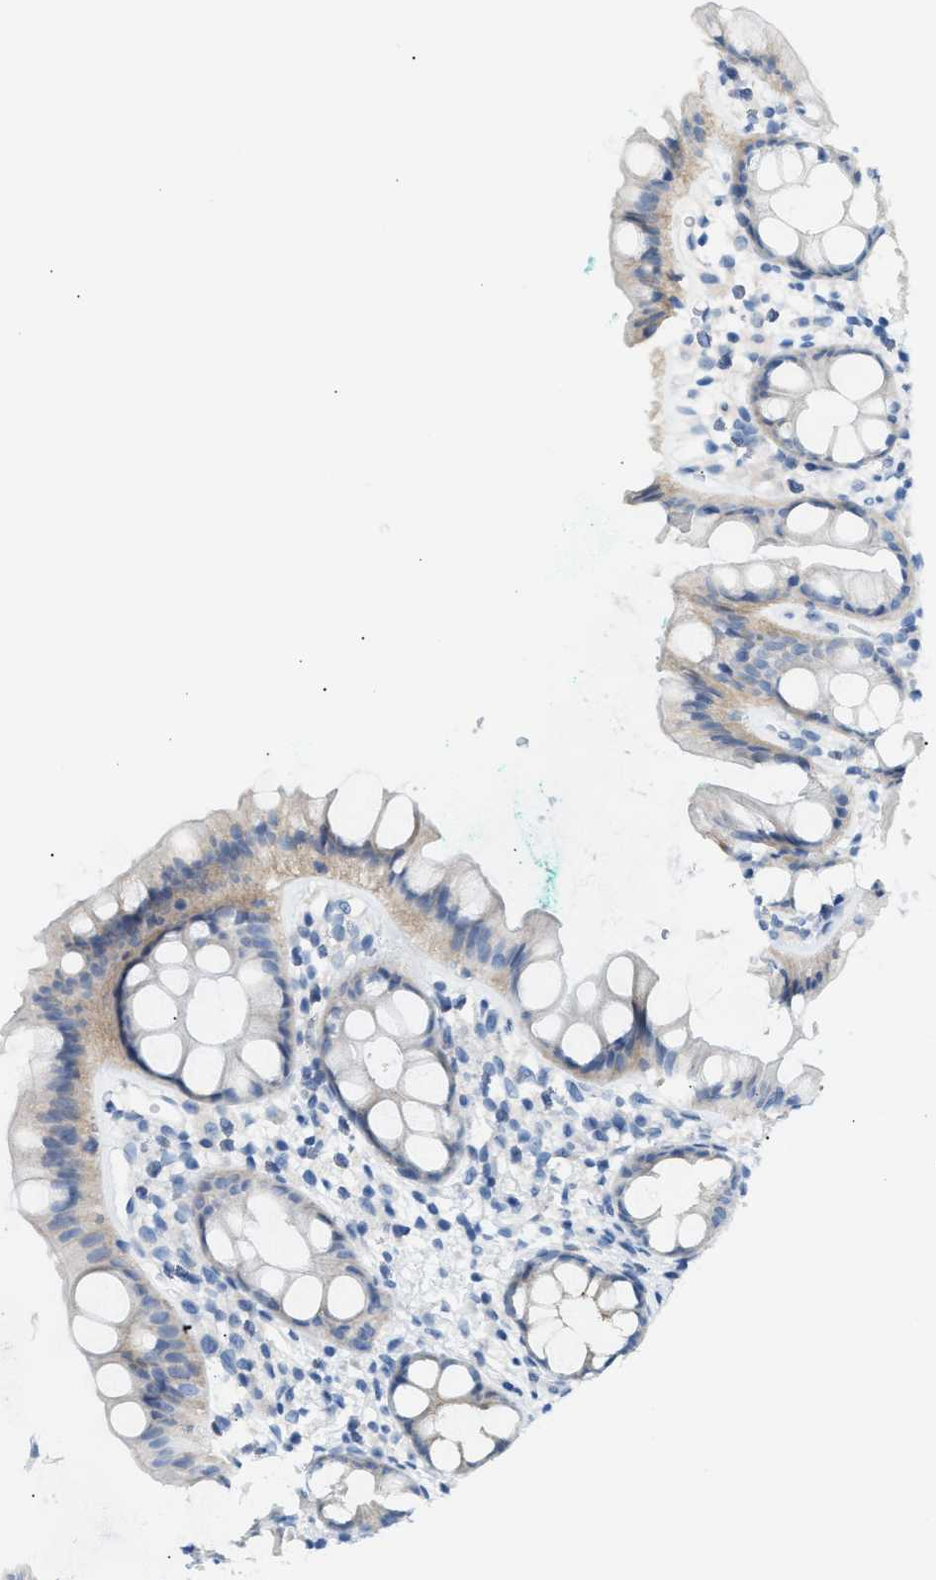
{"staining": {"intensity": "weak", "quantity": "25%-75%", "location": "cytoplasmic/membranous"}, "tissue": "rectum", "cell_type": "Glandular cells", "image_type": "normal", "snomed": [{"axis": "morphology", "description": "Normal tissue, NOS"}, {"axis": "topography", "description": "Rectum"}], "caption": "IHC (DAB (3,3'-diaminobenzidine)) staining of unremarkable human rectum demonstrates weak cytoplasmic/membranous protein positivity in approximately 25%-75% of glandular cells.", "gene": "ERBB2", "patient": {"sex": "female", "age": 65}}